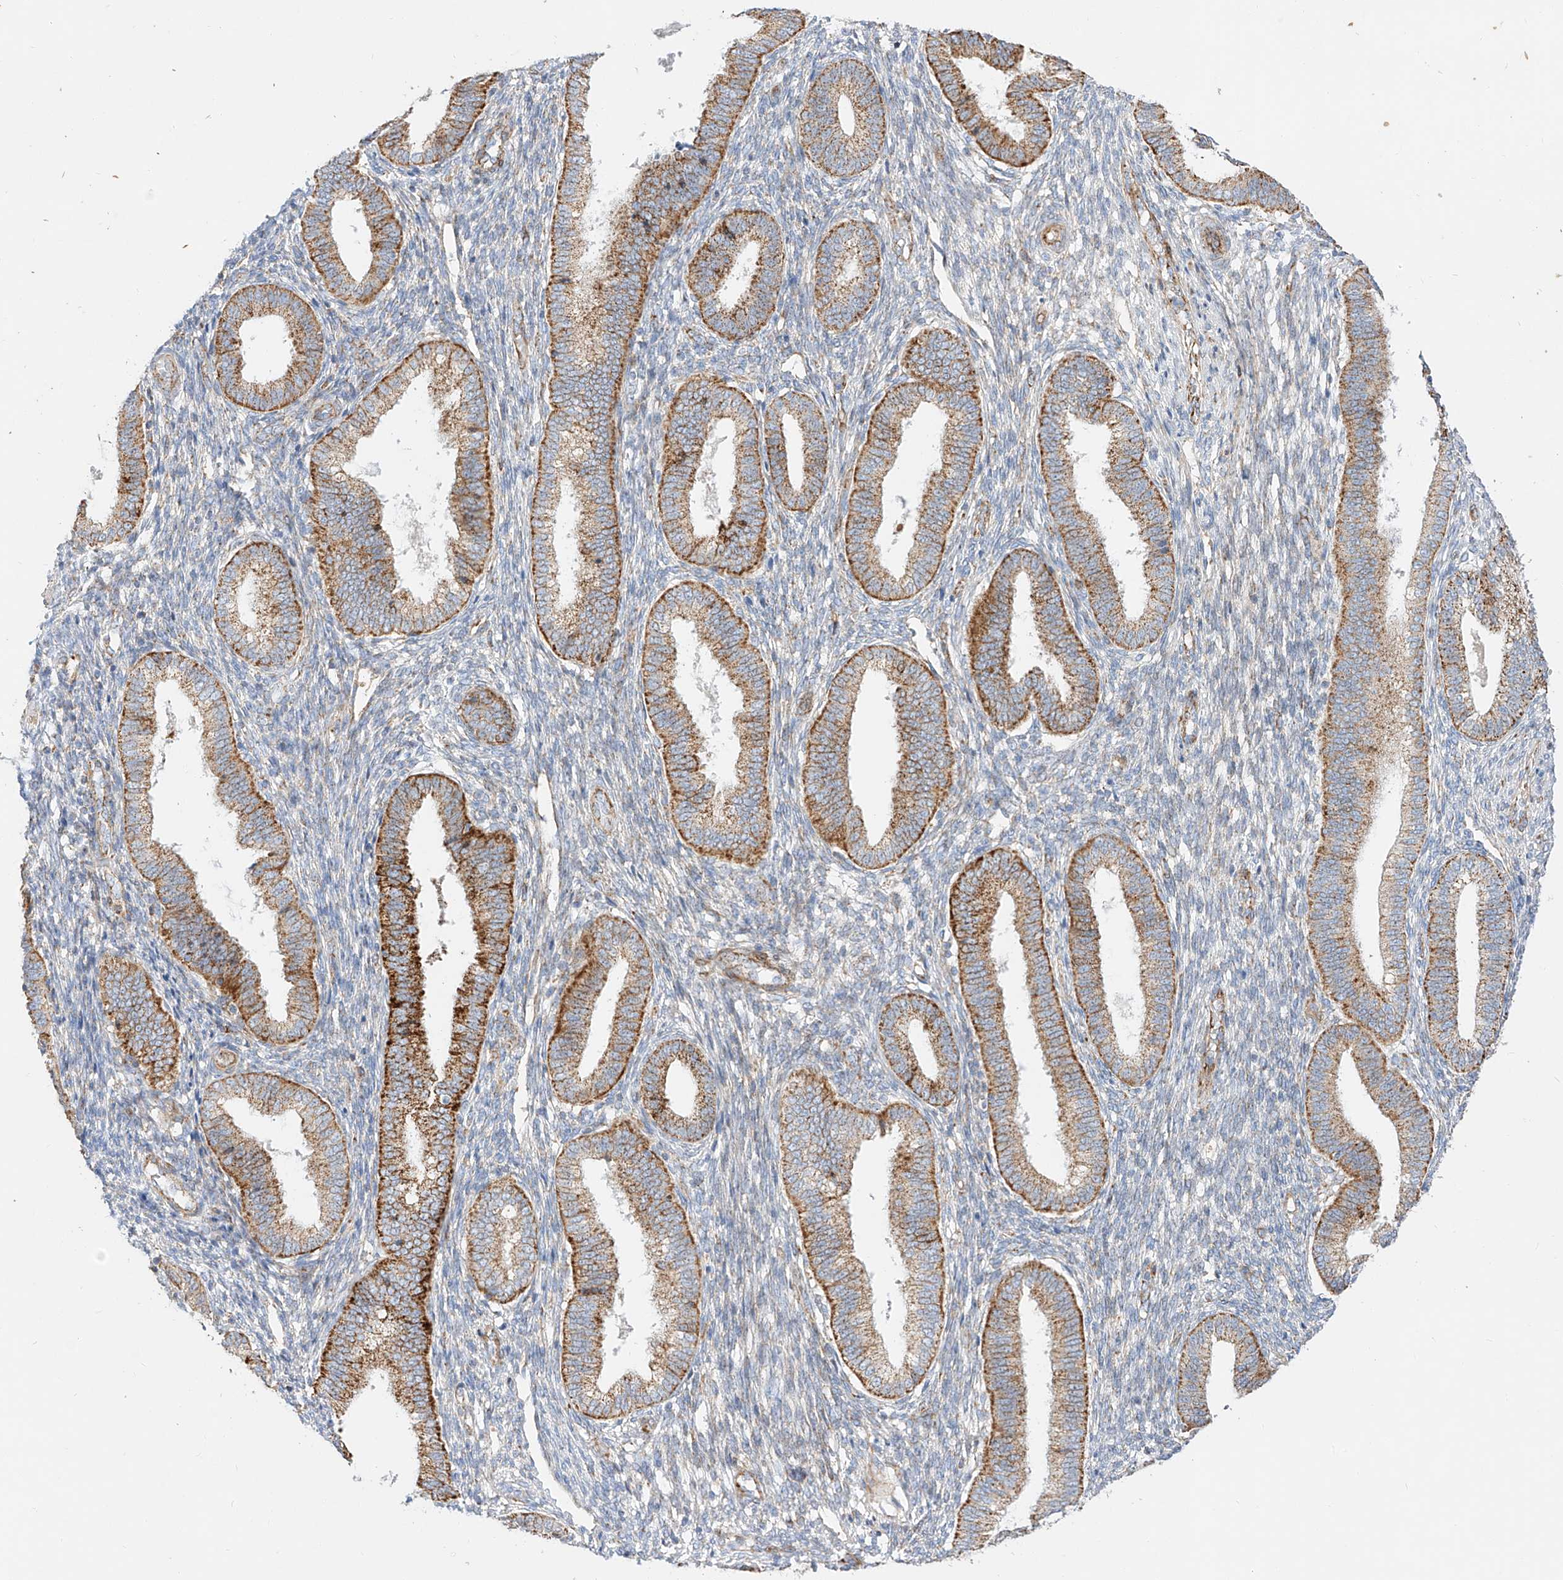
{"staining": {"intensity": "moderate", "quantity": "<25%", "location": "cytoplasmic/membranous"}, "tissue": "endometrium", "cell_type": "Cells in endometrial stroma", "image_type": "normal", "snomed": [{"axis": "morphology", "description": "Normal tissue, NOS"}, {"axis": "topography", "description": "Endometrium"}], "caption": "The micrograph reveals immunohistochemical staining of unremarkable endometrium. There is moderate cytoplasmic/membranous staining is seen in approximately <25% of cells in endometrial stroma.", "gene": "CST9", "patient": {"sex": "female", "age": 39}}